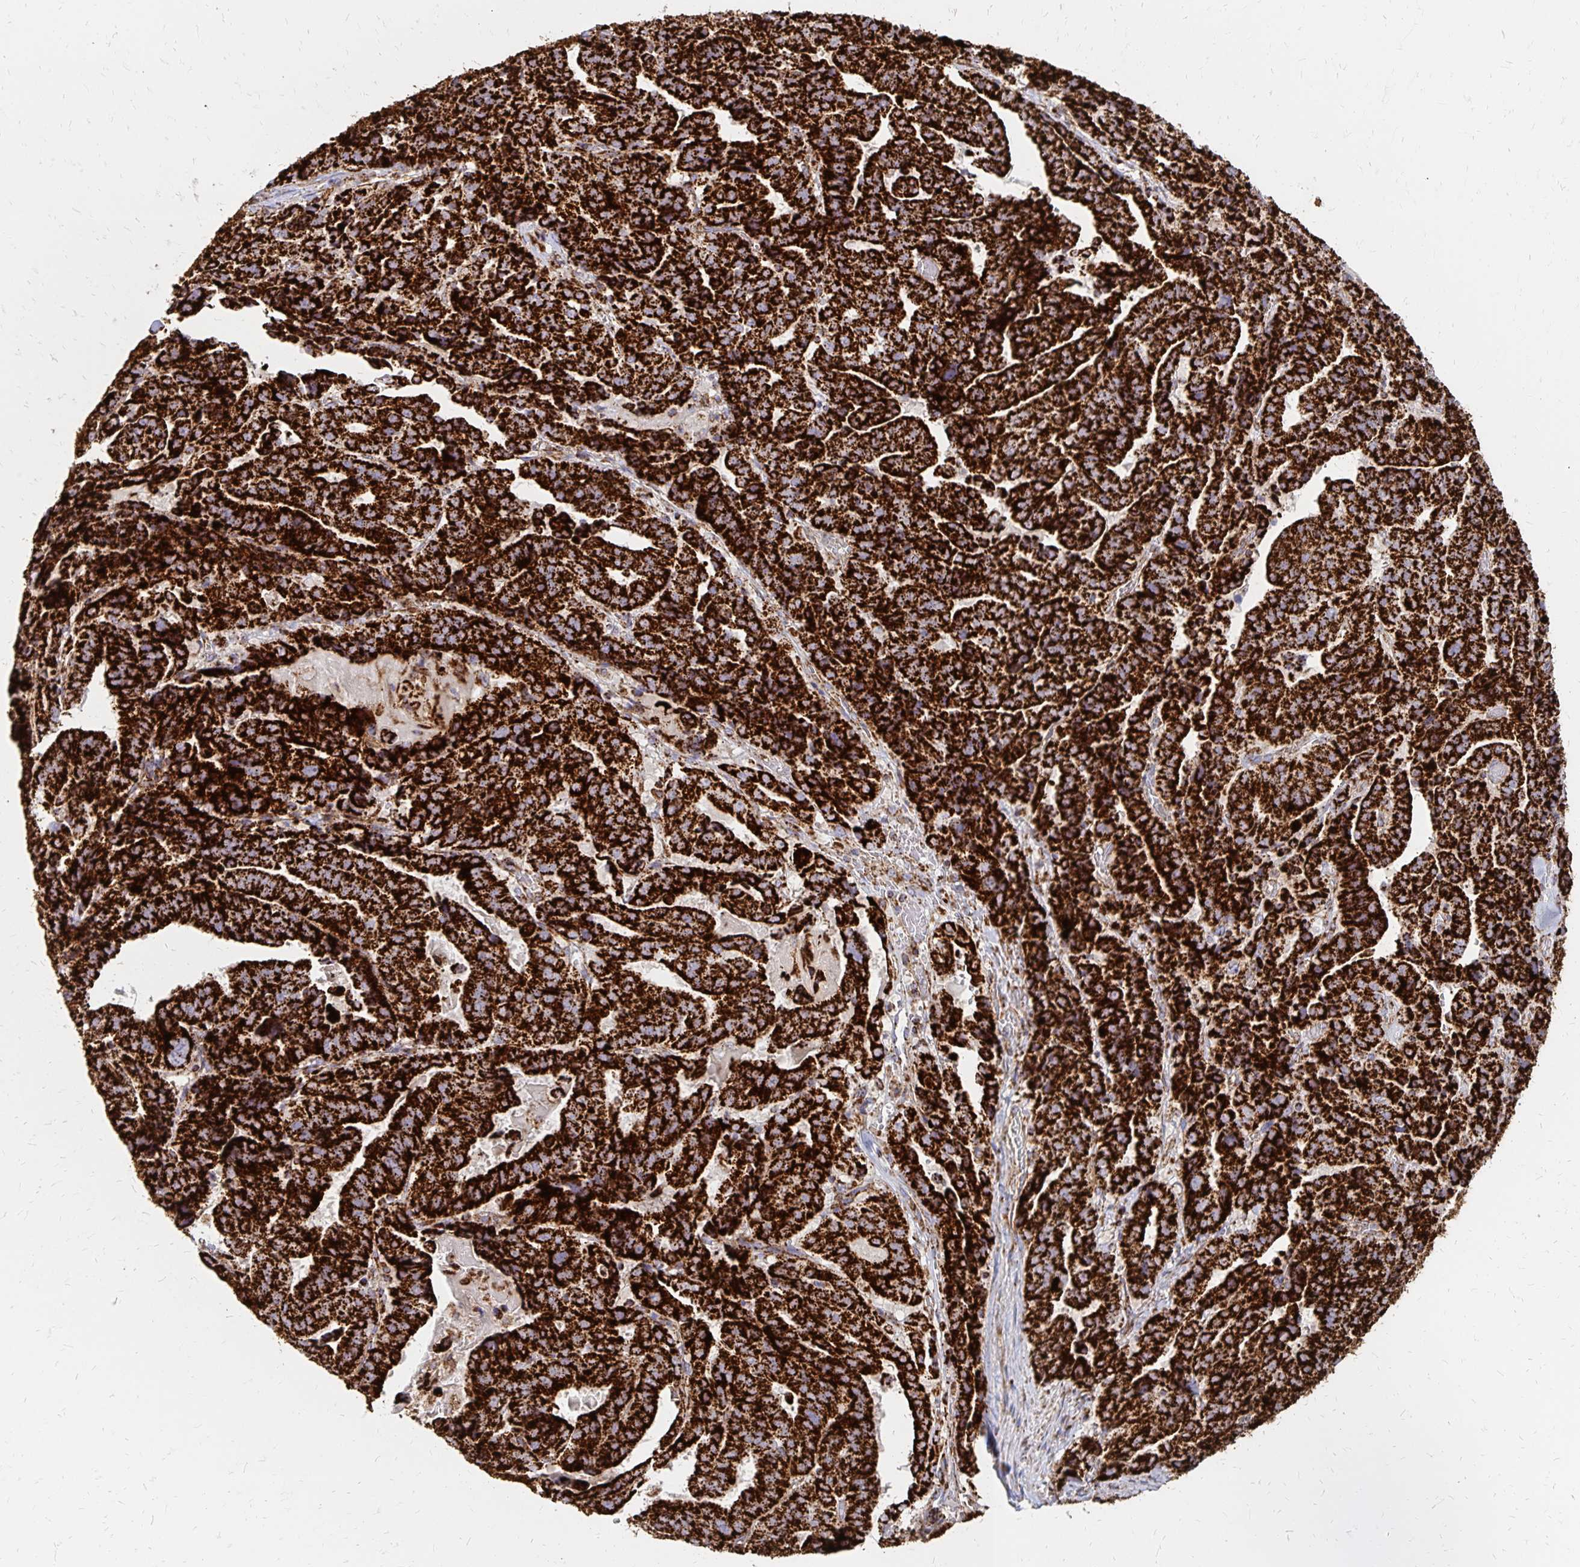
{"staining": {"intensity": "strong", "quantity": ">75%", "location": "cytoplasmic/membranous"}, "tissue": "stomach cancer", "cell_type": "Tumor cells", "image_type": "cancer", "snomed": [{"axis": "morphology", "description": "Adenocarcinoma, NOS"}, {"axis": "topography", "description": "Stomach"}], "caption": "Protein positivity by immunohistochemistry (IHC) shows strong cytoplasmic/membranous expression in approximately >75% of tumor cells in stomach adenocarcinoma.", "gene": "STOML2", "patient": {"sex": "male", "age": 48}}